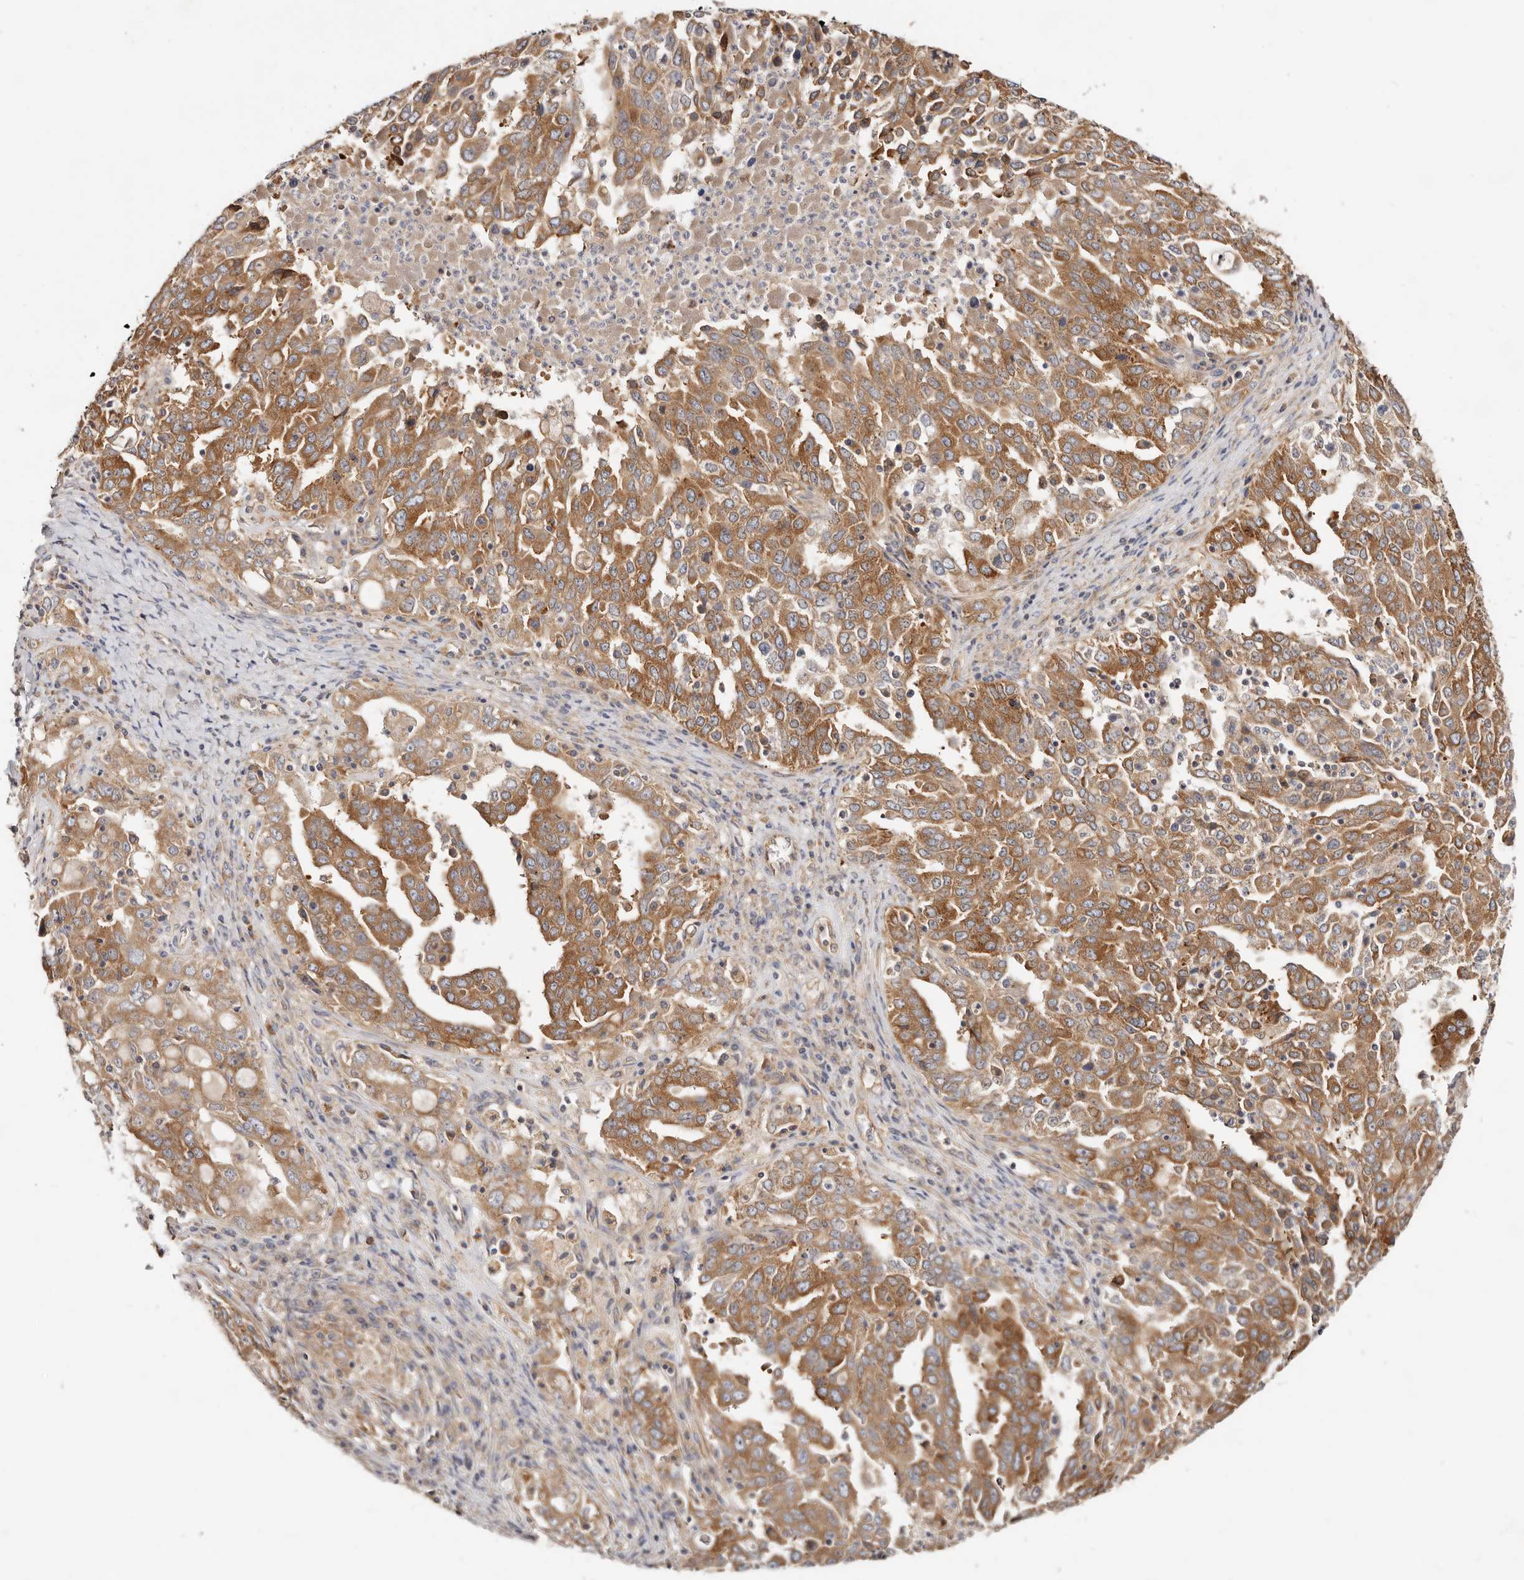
{"staining": {"intensity": "moderate", "quantity": ">75%", "location": "cytoplasmic/membranous"}, "tissue": "ovarian cancer", "cell_type": "Tumor cells", "image_type": "cancer", "snomed": [{"axis": "morphology", "description": "Carcinoma, endometroid"}, {"axis": "topography", "description": "Ovary"}], "caption": "Immunohistochemistry (IHC) of ovarian cancer (endometroid carcinoma) displays medium levels of moderate cytoplasmic/membranous staining in approximately >75% of tumor cells.", "gene": "GNA13", "patient": {"sex": "female", "age": 62}}